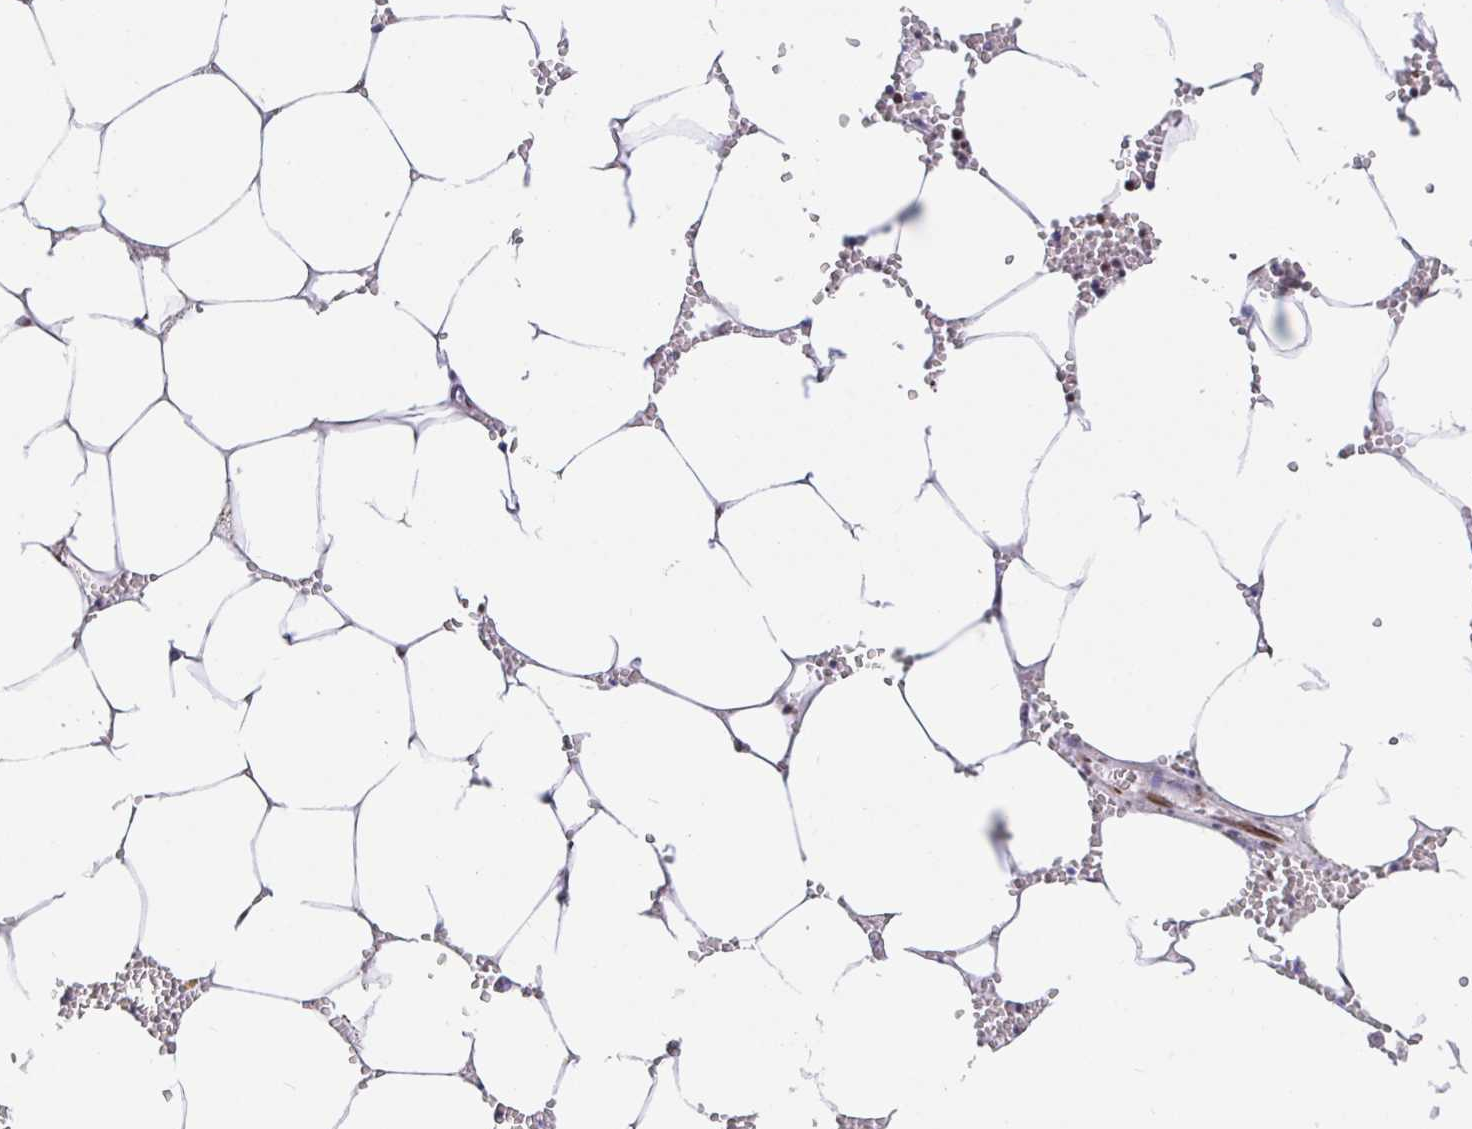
{"staining": {"intensity": "strong", "quantity": "25%-75%", "location": "cytoplasmic/membranous"}, "tissue": "bone marrow", "cell_type": "Hematopoietic cells", "image_type": "normal", "snomed": [{"axis": "morphology", "description": "Normal tissue, NOS"}, {"axis": "topography", "description": "Bone marrow"}], "caption": "This photomicrograph shows immunohistochemistry (IHC) staining of normal human bone marrow, with high strong cytoplasmic/membranous staining in approximately 25%-75% of hematopoietic cells.", "gene": "SETD5", "patient": {"sex": "male", "age": 54}}